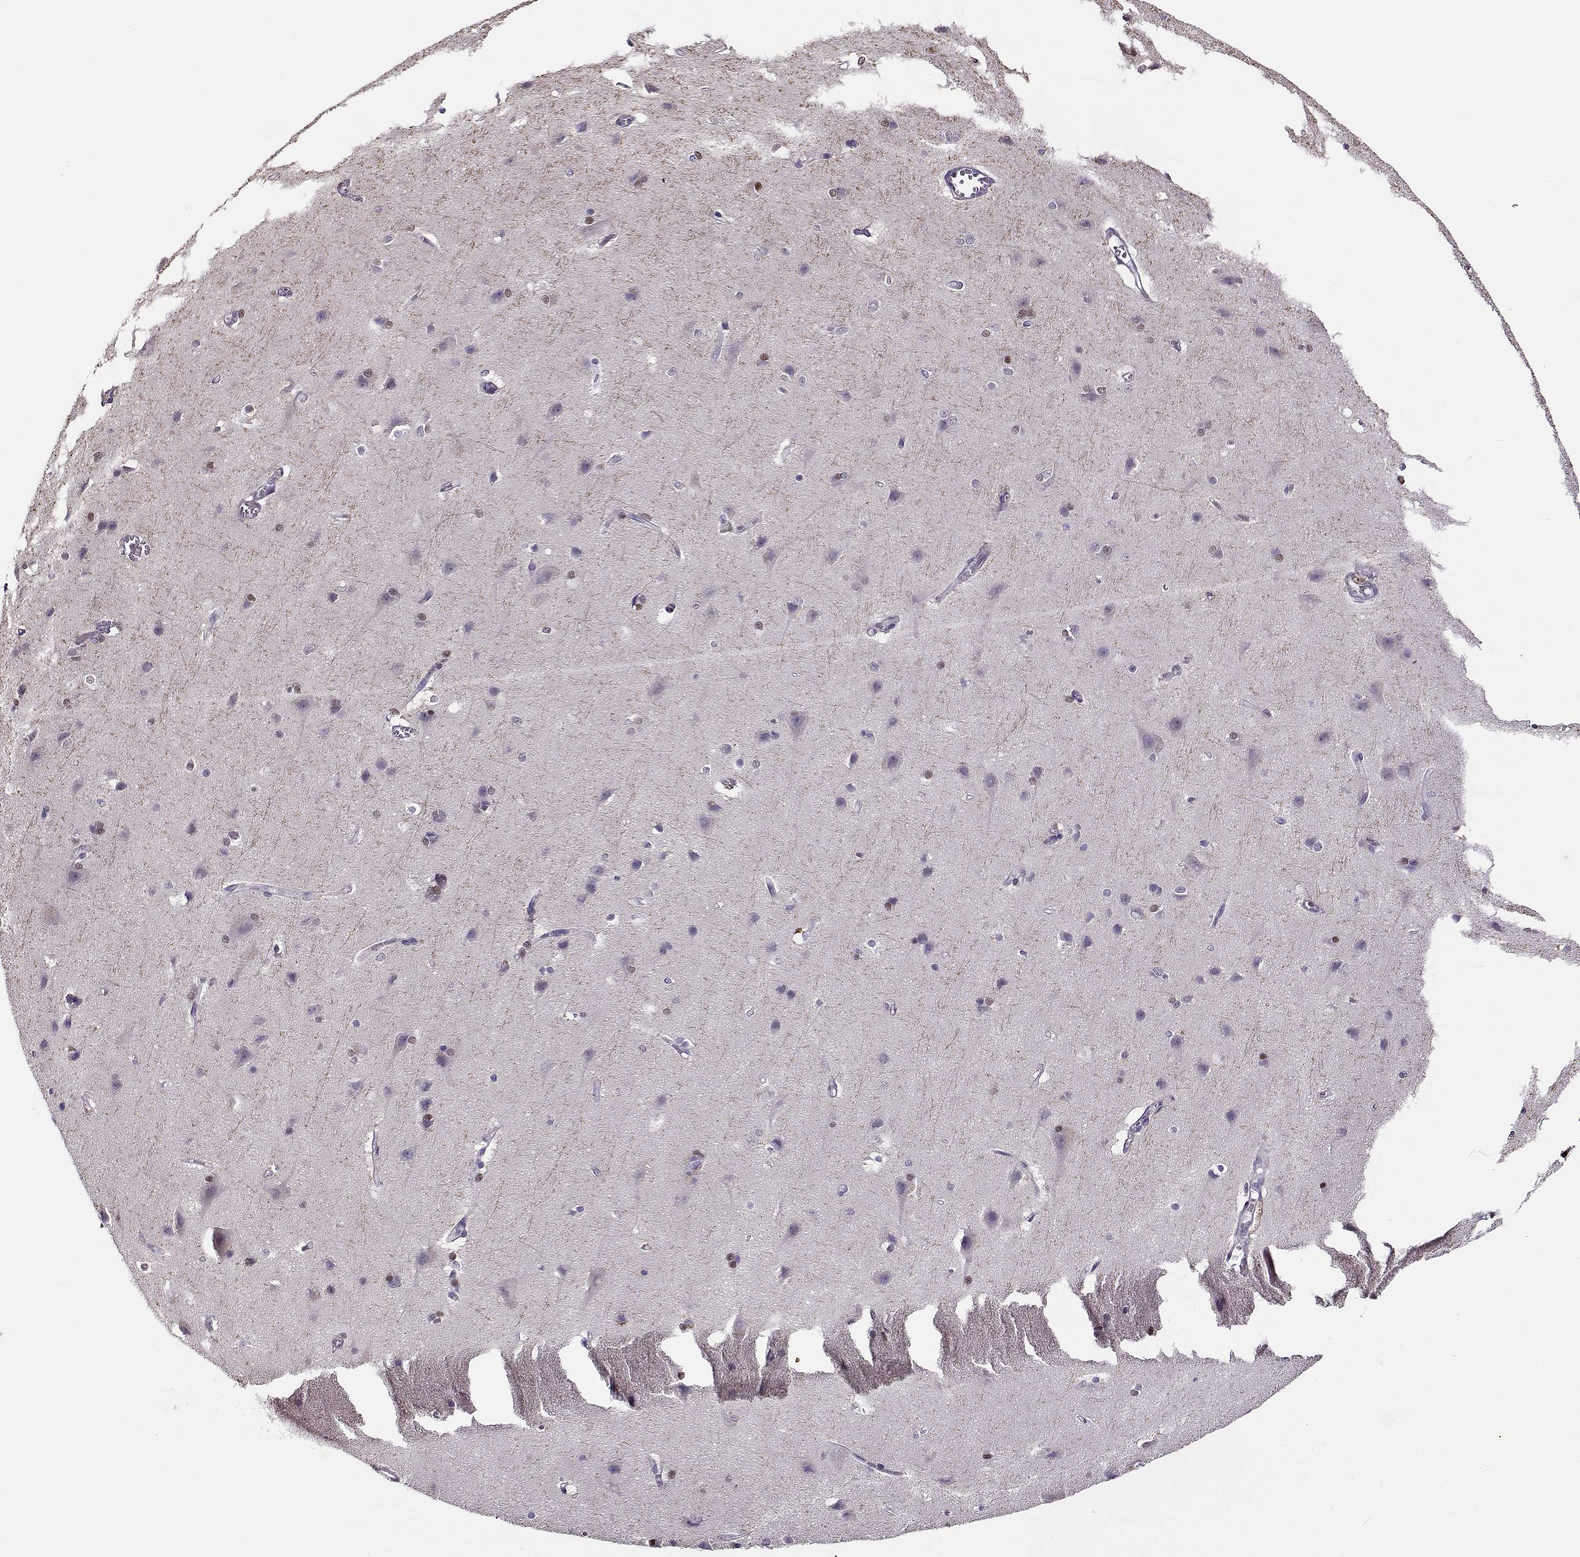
{"staining": {"intensity": "negative", "quantity": "none", "location": "none"}, "tissue": "cerebral cortex", "cell_type": "Endothelial cells", "image_type": "normal", "snomed": [{"axis": "morphology", "description": "Normal tissue, NOS"}, {"axis": "topography", "description": "Cerebral cortex"}], "caption": "Immunohistochemistry photomicrograph of unremarkable human cerebral cortex stained for a protein (brown), which demonstrates no expression in endothelial cells. (DAB immunohistochemistry, high magnification).", "gene": "UCP3", "patient": {"sex": "male", "age": 37}}